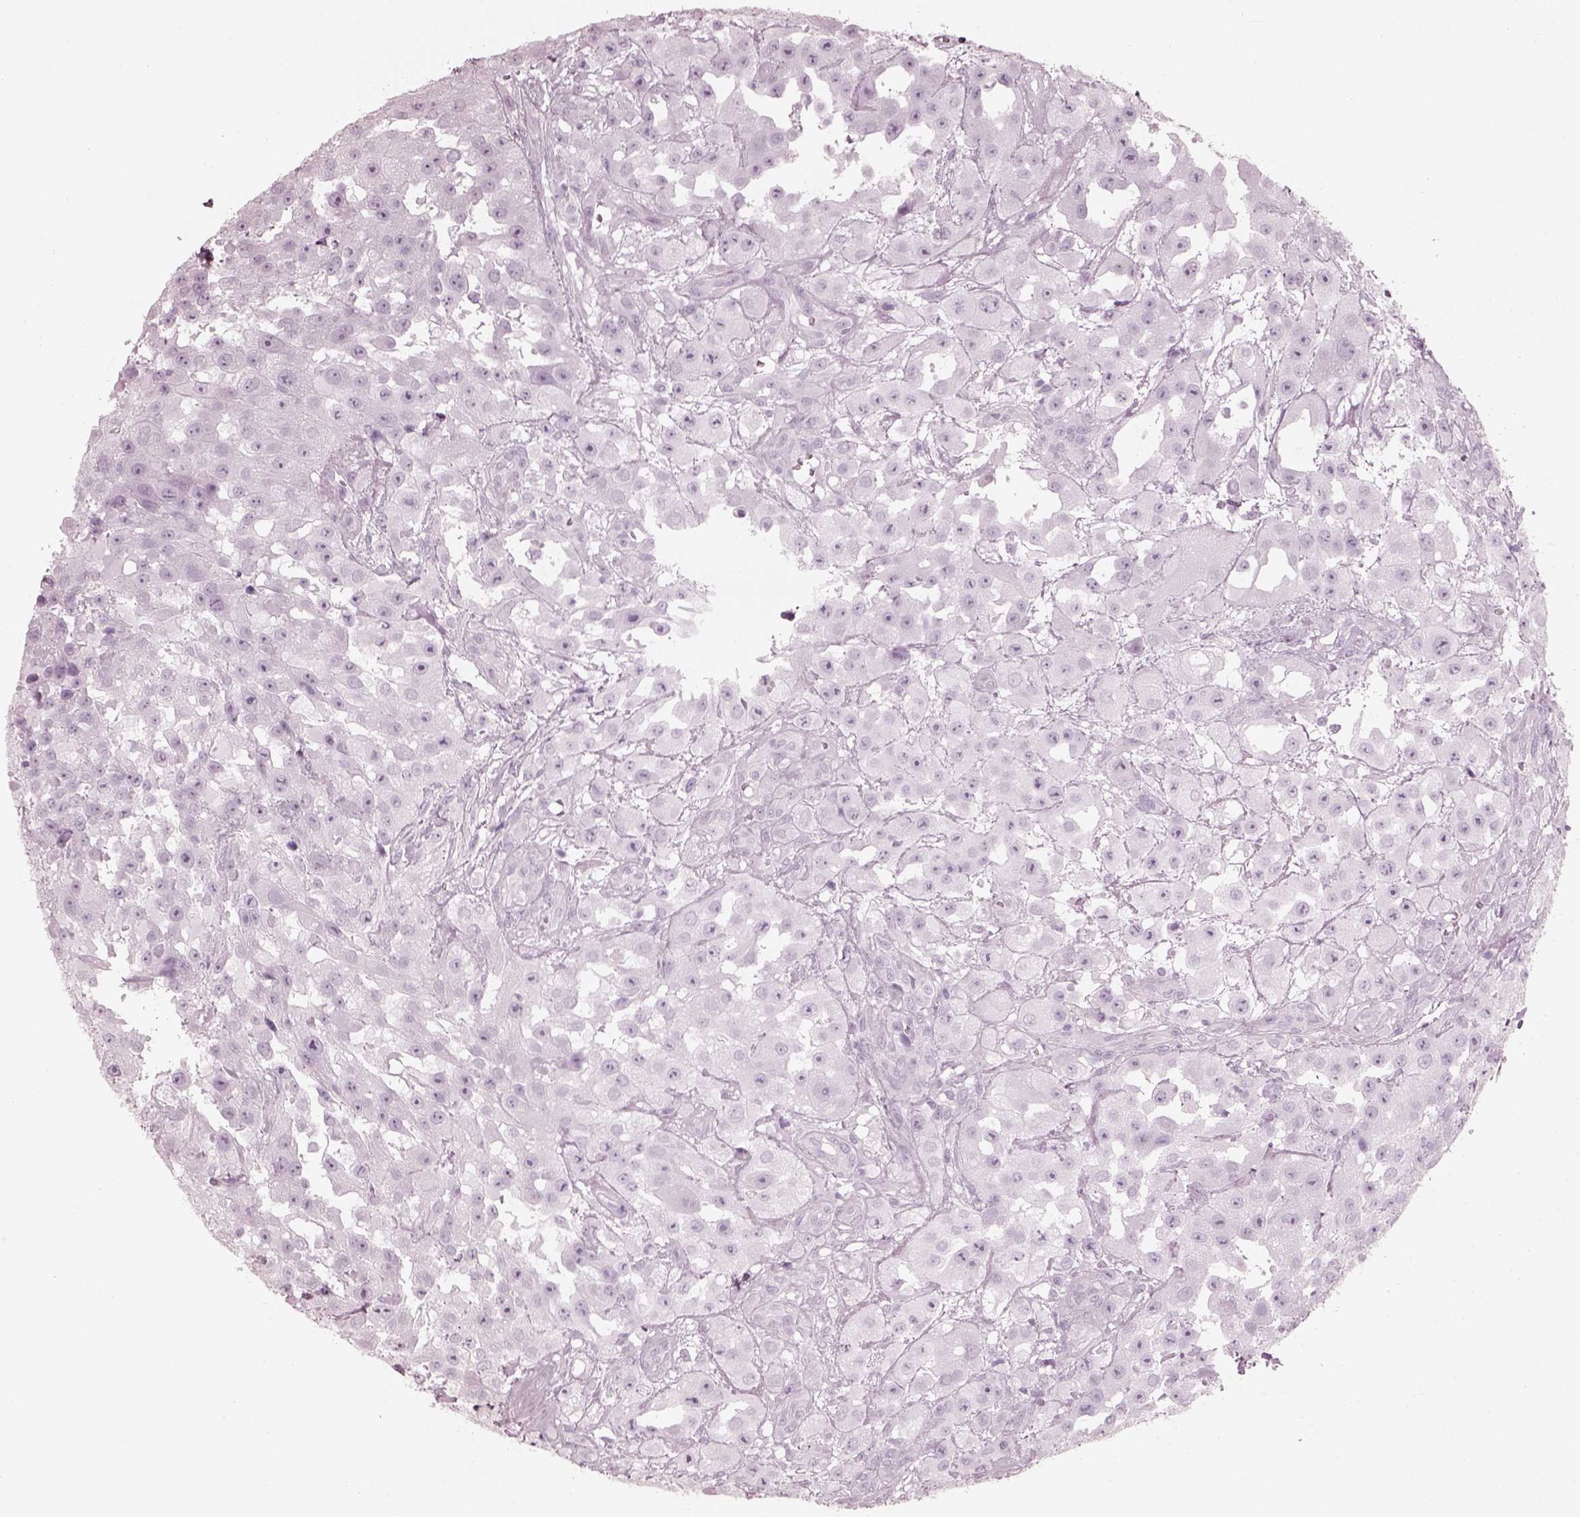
{"staining": {"intensity": "negative", "quantity": "none", "location": "none"}, "tissue": "urothelial cancer", "cell_type": "Tumor cells", "image_type": "cancer", "snomed": [{"axis": "morphology", "description": "Urothelial carcinoma, High grade"}, {"axis": "topography", "description": "Urinary bladder"}], "caption": "An image of high-grade urothelial carcinoma stained for a protein exhibits no brown staining in tumor cells.", "gene": "FABP9", "patient": {"sex": "male", "age": 79}}